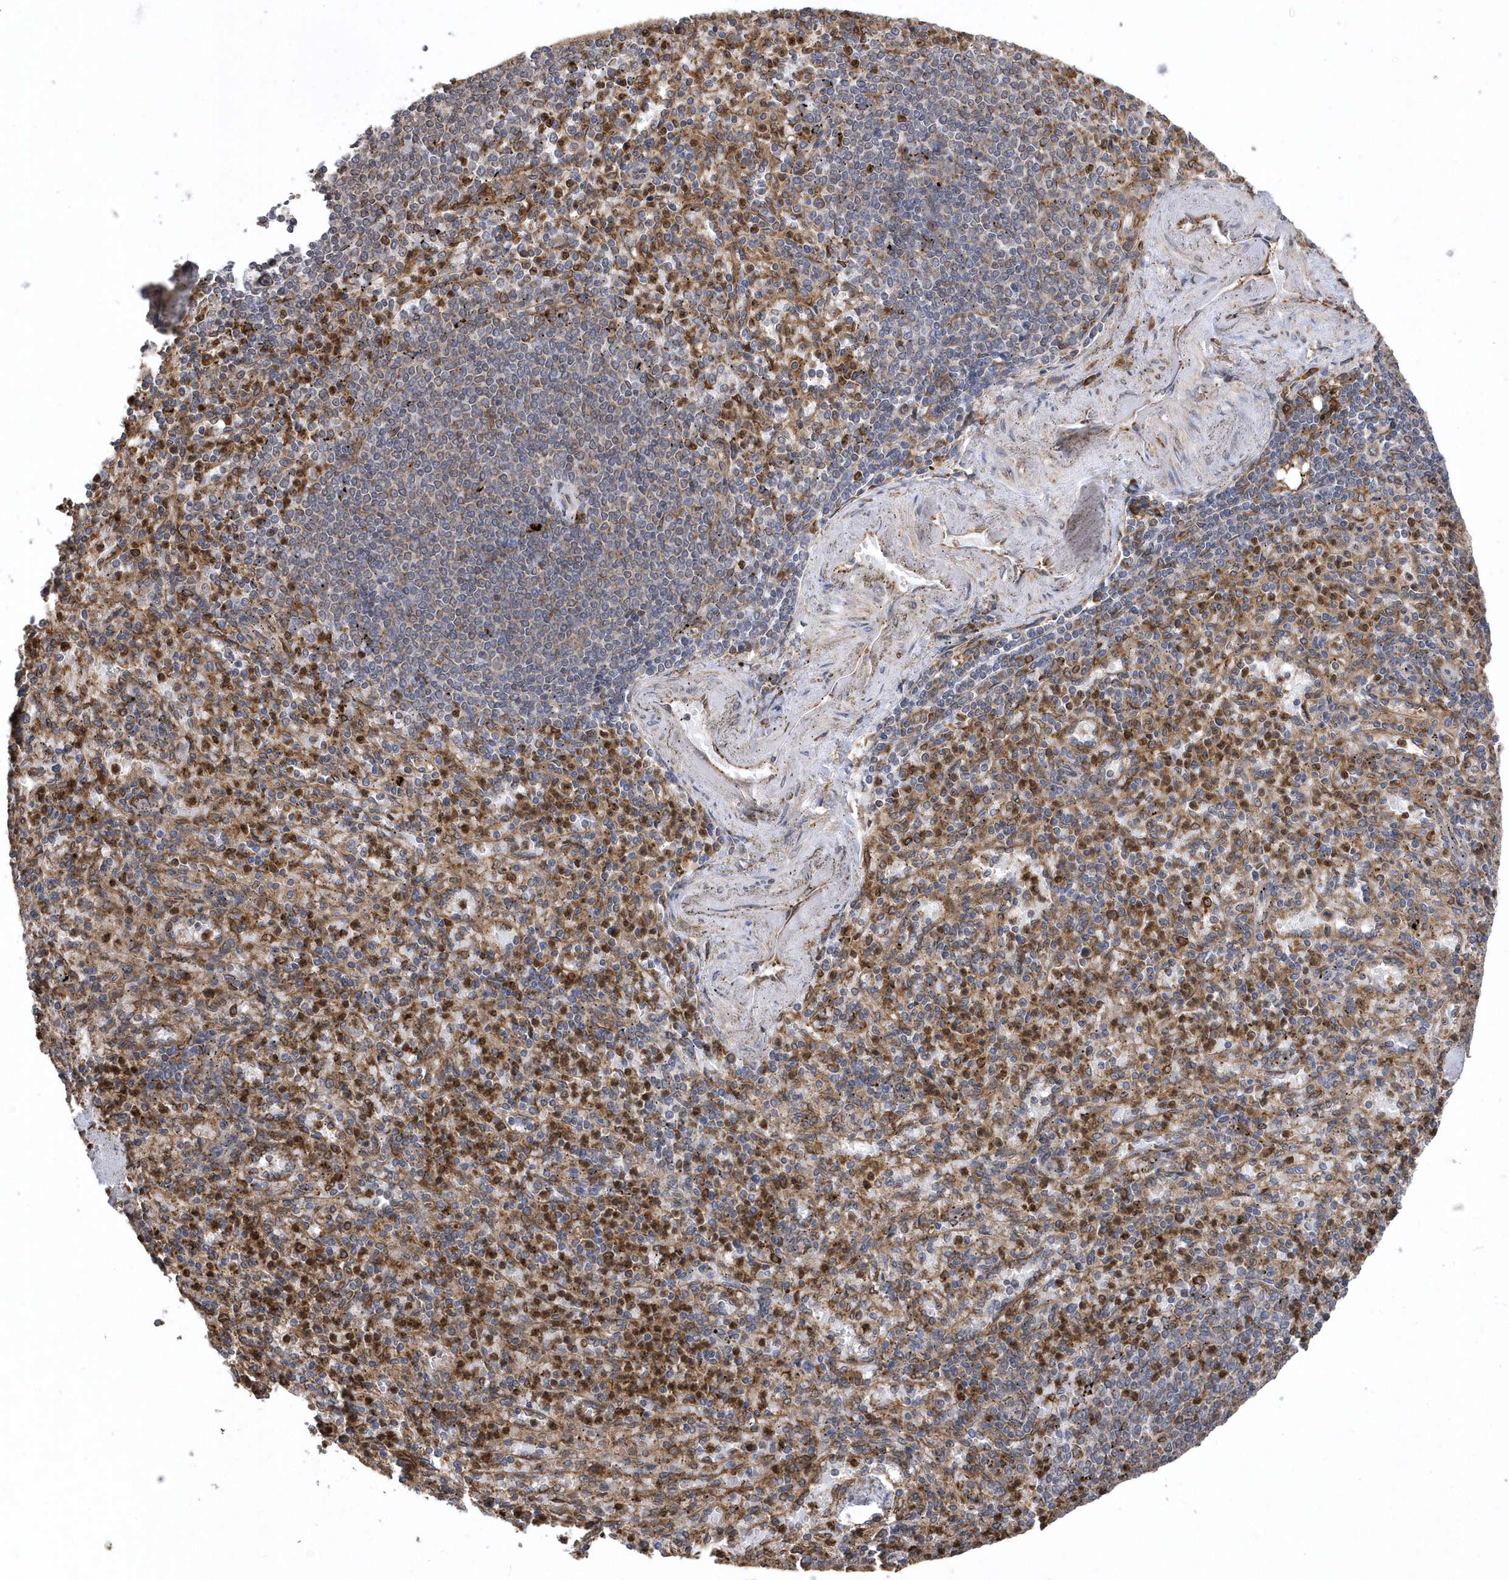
{"staining": {"intensity": "moderate", "quantity": "25%-75%", "location": "cytoplasmic/membranous"}, "tissue": "spleen", "cell_type": "Cells in red pulp", "image_type": "normal", "snomed": [{"axis": "morphology", "description": "Normal tissue, NOS"}, {"axis": "topography", "description": "Spleen"}], "caption": "Immunohistochemical staining of unremarkable human spleen exhibits medium levels of moderate cytoplasmic/membranous positivity in approximately 25%-75% of cells in red pulp.", "gene": "VAMP7", "patient": {"sex": "female", "age": 74}}